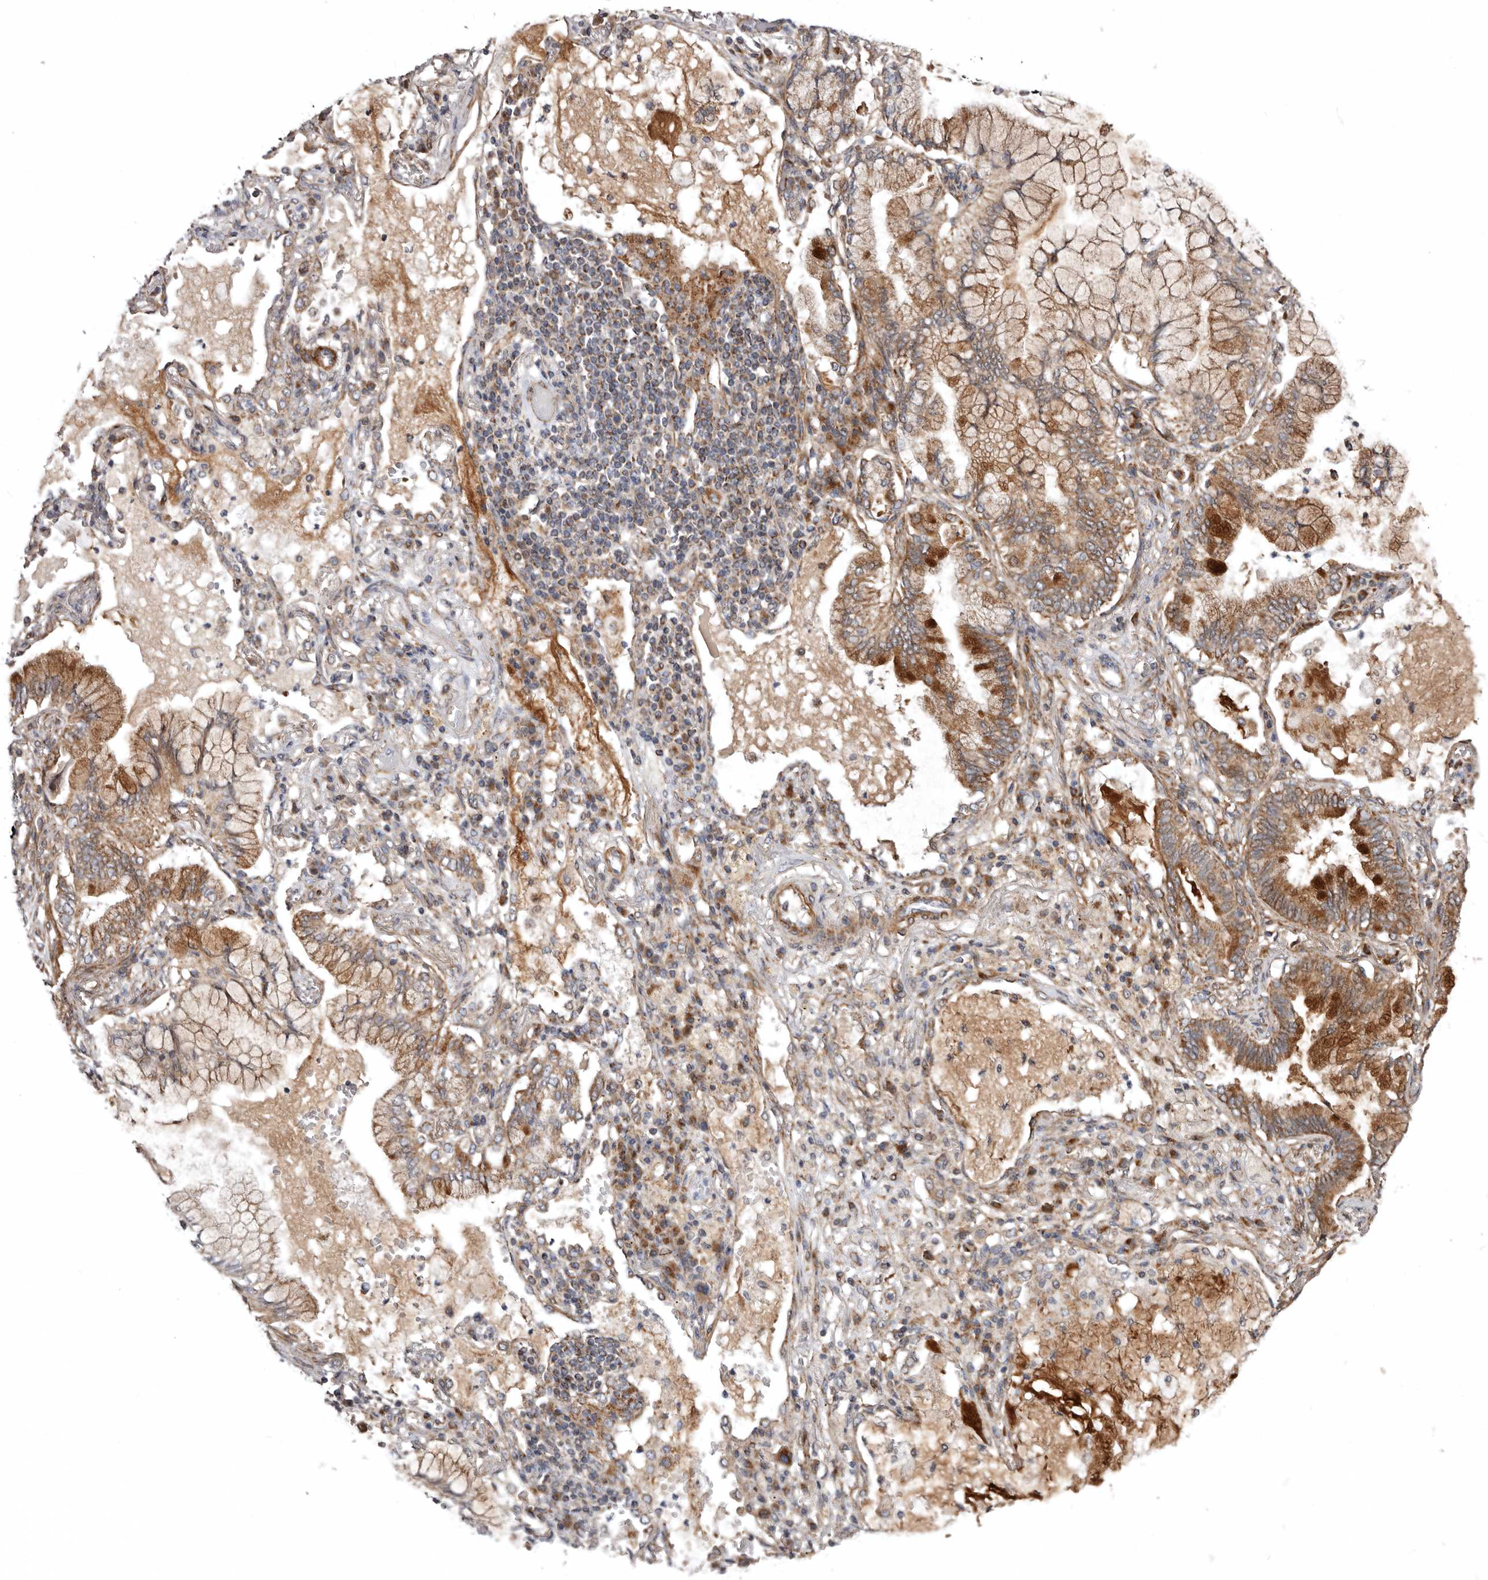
{"staining": {"intensity": "moderate", "quantity": "25%-75%", "location": "cytoplasmic/membranous"}, "tissue": "lung cancer", "cell_type": "Tumor cells", "image_type": "cancer", "snomed": [{"axis": "morphology", "description": "Adenocarcinoma, NOS"}, {"axis": "topography", "description": "Lung"}], "caption": "A brown stain shows moderate cytoplasmic/membranous positivity of a protein in lung adenocarcinoma tumor cells.", "gene": "PROKR1", "patient": {"sex": "female", "age": 70}}